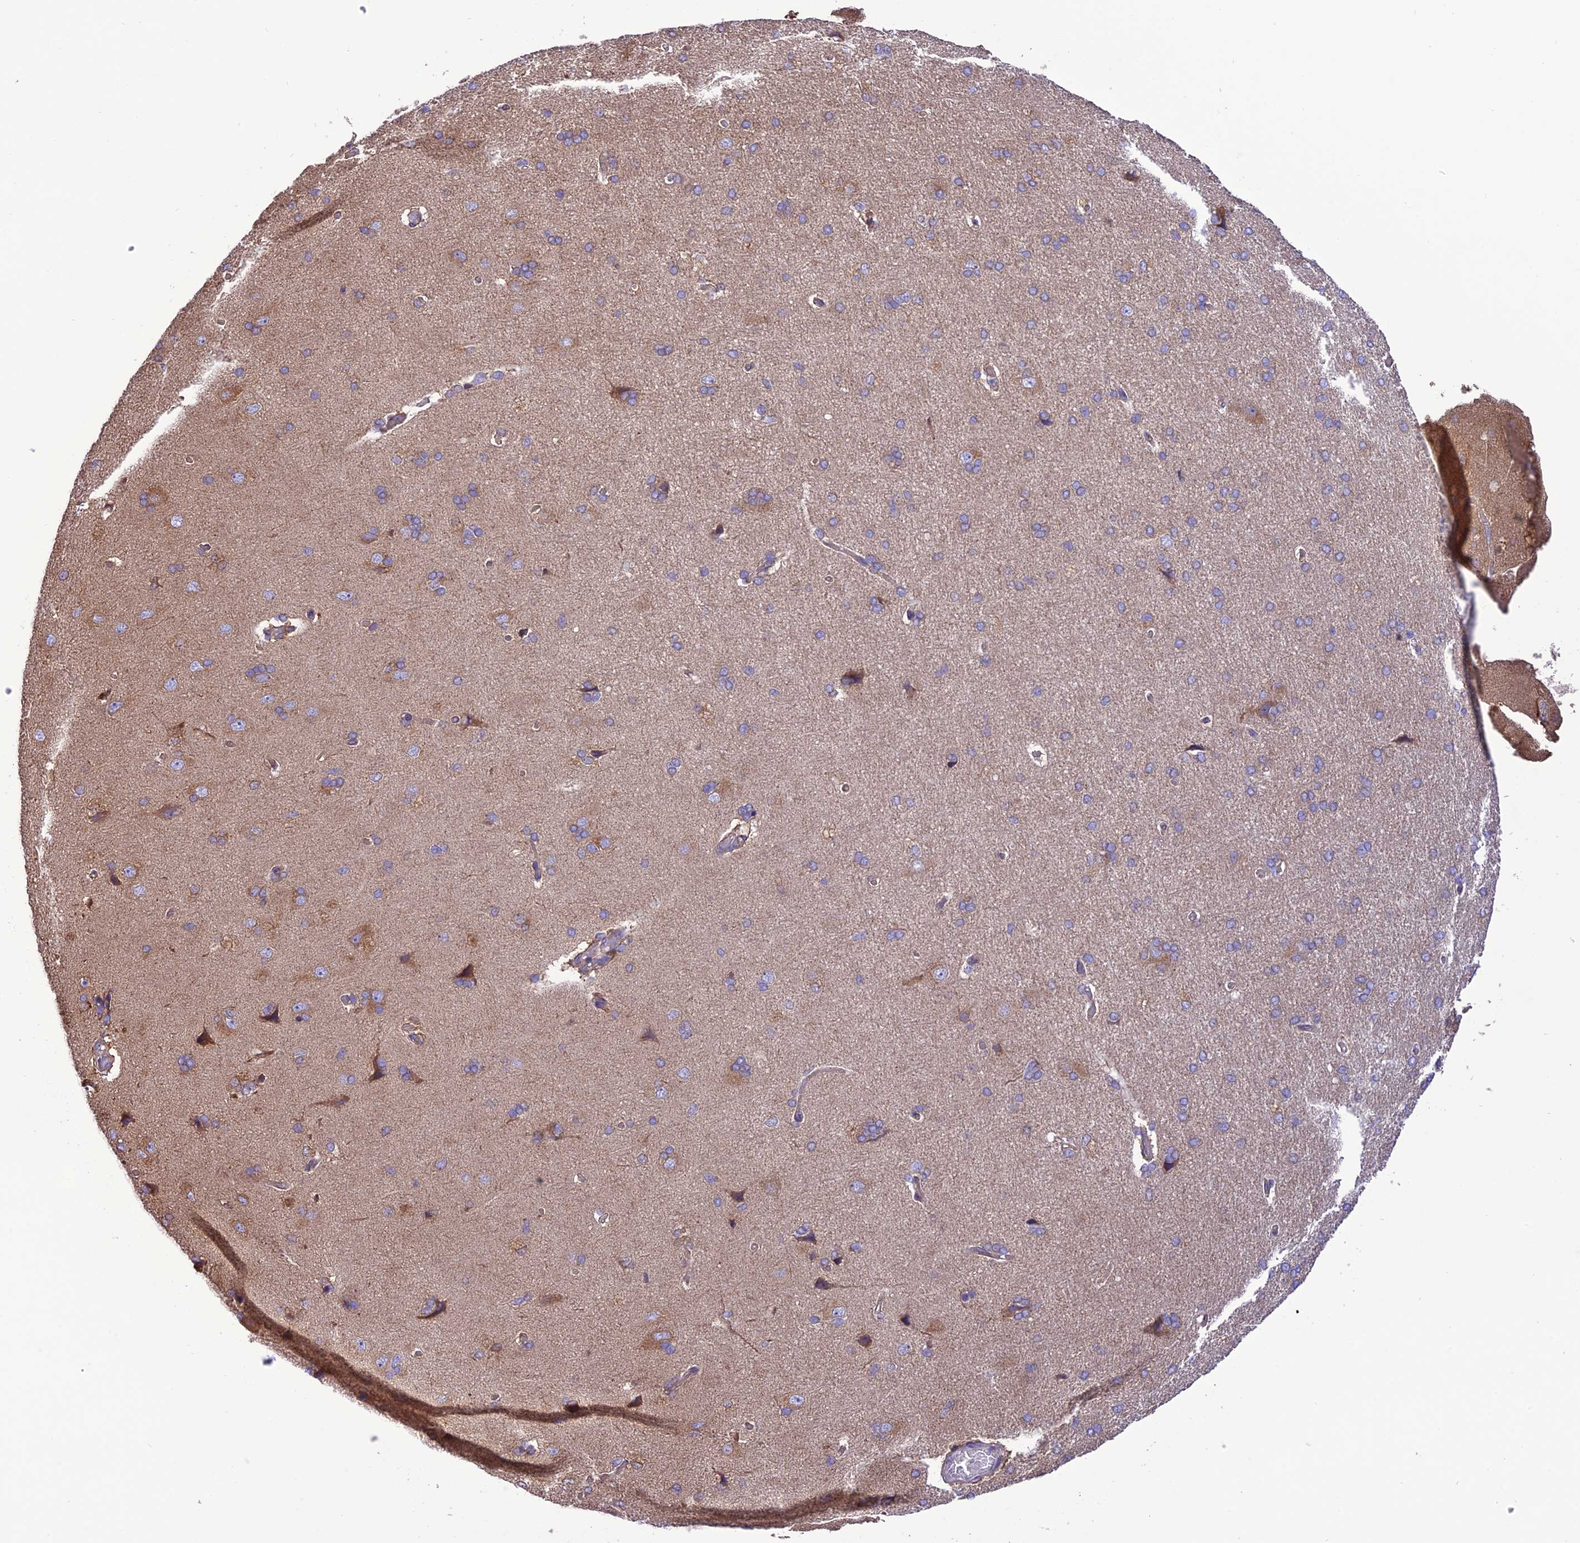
{"staining": {"intensity": "weak", "quantity": "25%-75%", "location": "cytoplasmic/membranous"}, "tissue": "cerebral cortex", "cell_type": "Endothelial cells", "image_type": "normal", "snomed": [{"axis": "morphology", "description": "Normal tissue, NOS"}, {"axis": "topography", "description": "Cerebral cortex"}], "caption": "High-magnification brightfield microscopy of normal cerebral cortex stained with DAB (3,3'-diaminobenzidine) (brown) and counterstained with hematoxylin (blue). endothelial cells exhibit weak cytoplasmic/membranous expression is appreciated in approximately25%-75% of cells. Nuclei are stained in blue.", "gene": "MAP3K12", "patient": {"sex": "male", "age": 62}}